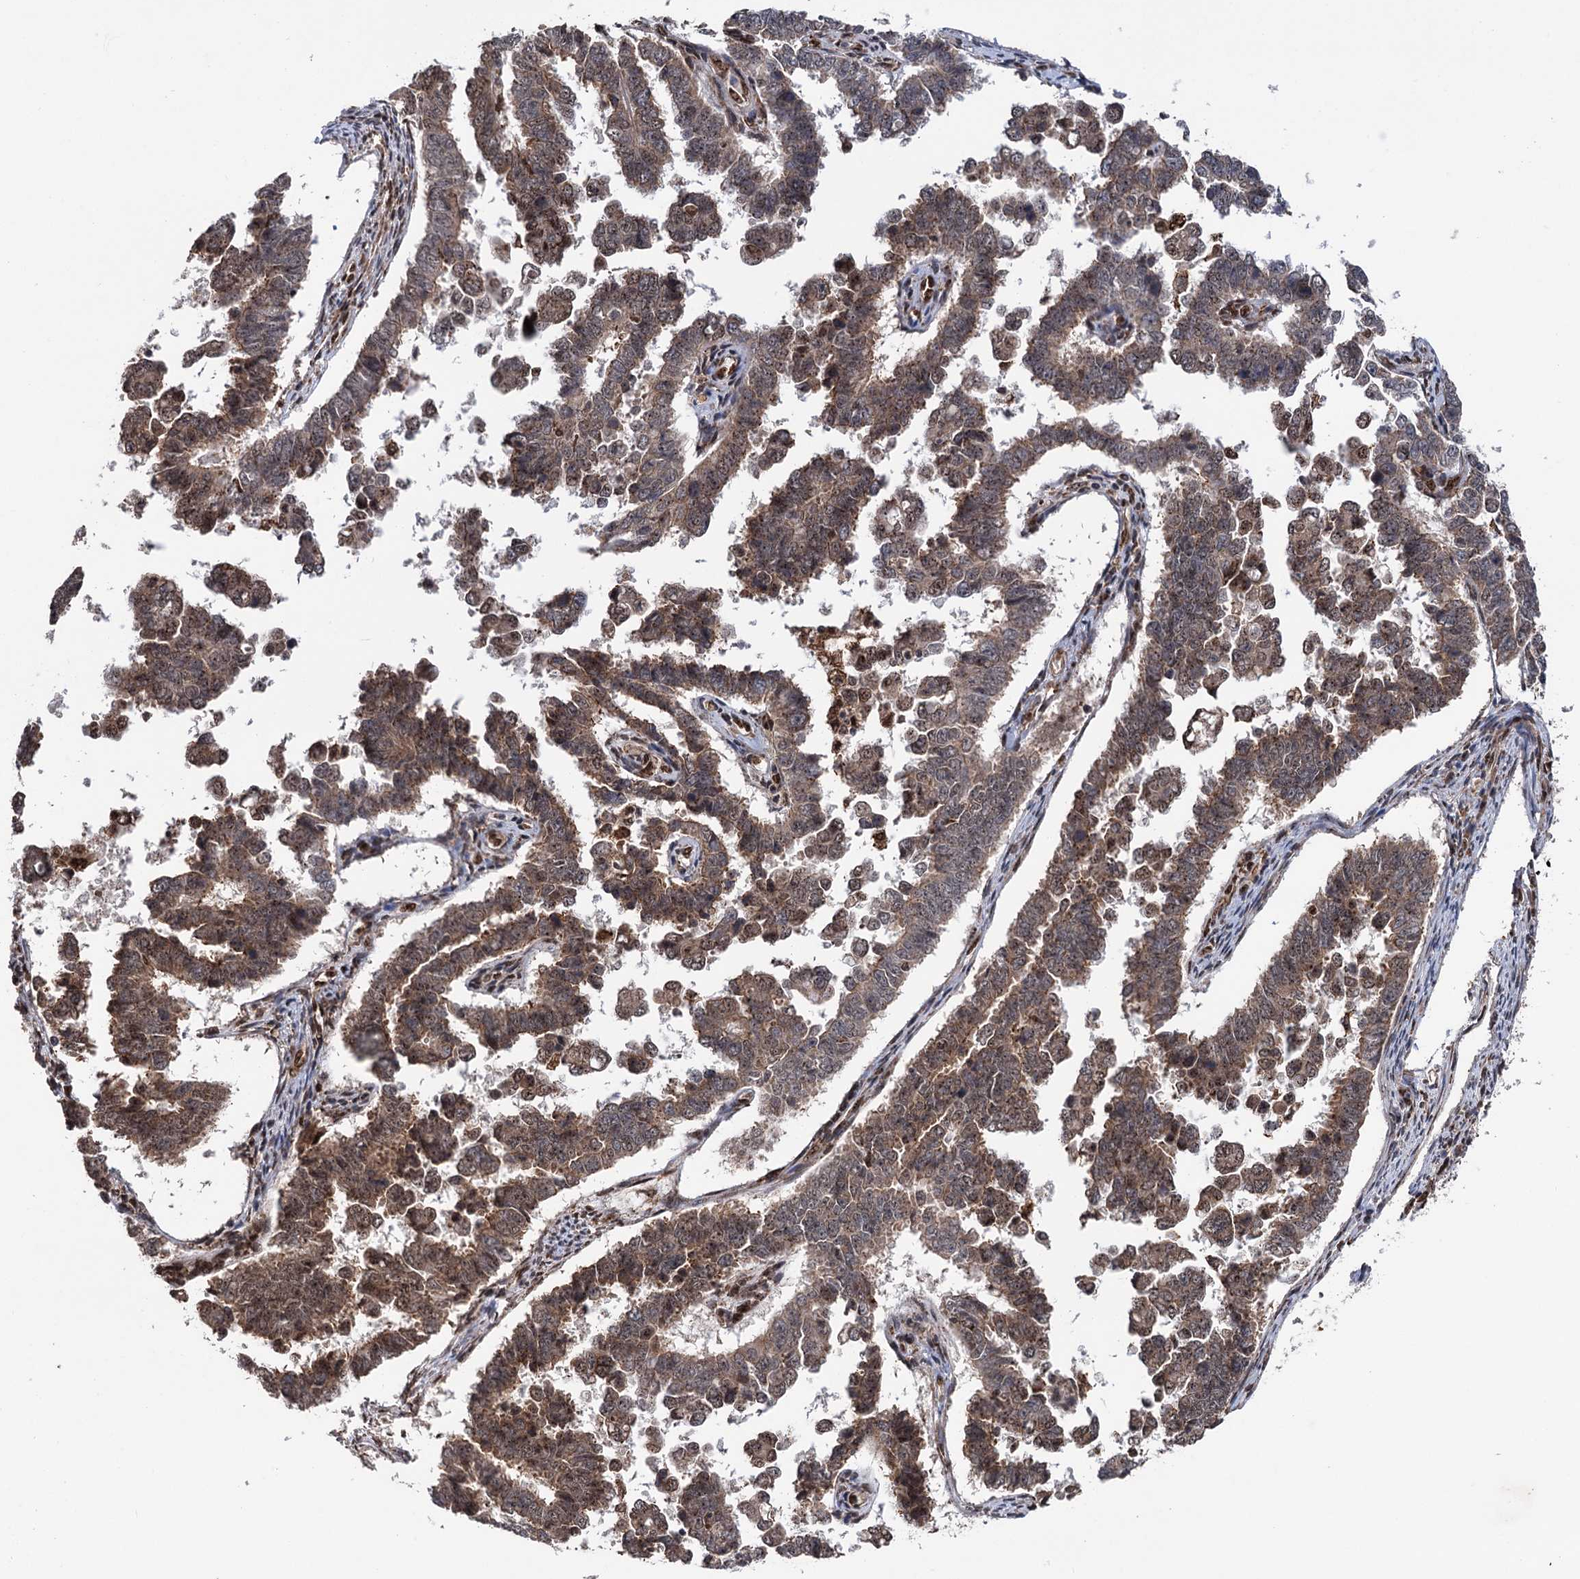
{"staining": {"intensity": "moderate", "quantity": ">75%", "location": "cytoplasmic/membranous,nuclear"}, "tissue": "endometrial cancer", "cell_type": "Tumor cells", "image_type": "cancer", "snomed": [{"axis": "morphology", "description": "Adenocarcinoma, NOS"}, {"axis": "topography", "description": "Endometrium"}], "caption": "Protein expression analysis of human endometrial cancer reveals moderate cytoplasmic/membranous and nuclear positivity in about >75% of tumor cells.", "gene": "MESD", "patient": {"sex": "female", "age": 75}}